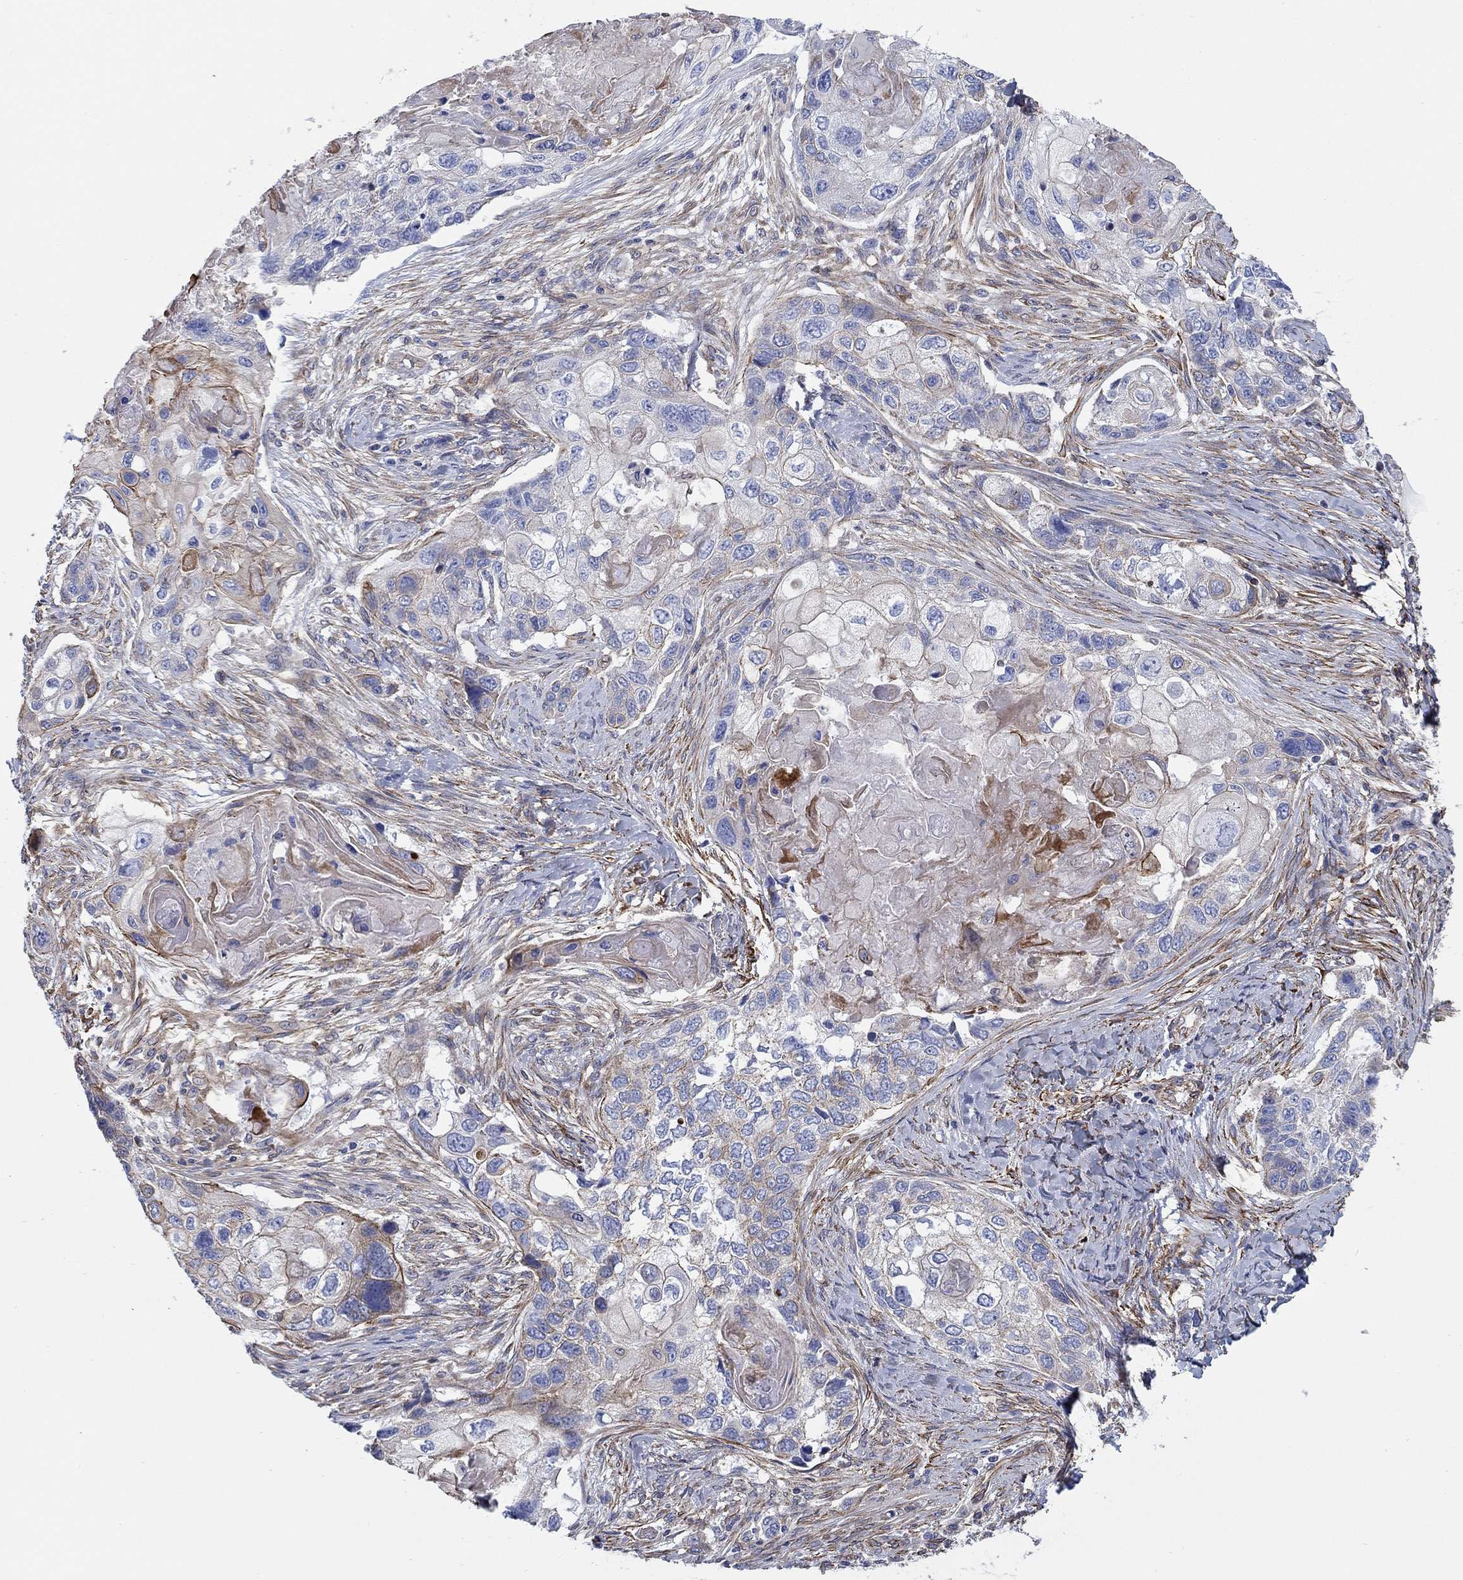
{"staining": {"intensity": "weak", "quantity": "<25%", "location": "cytoplasmic/membranous"}, "tissue": "lung cancer", "cell_type": "Tumor cells", "image_type": "cancer", "snomed": [{"axis": "morphology", "description": "Normal tissue, NOS"}, {"axis": "morphology", "description": "Squamous cell carcinoma, NOS"}, {"axis": "topography", "description": "Bronchus"}, {"axis": "topography", "description": "Lung"}], "caption": "Protein analysis of lung cancer (squamous cell carcinoma) shows no significant positivity in tumor cells.", "gene": "FMN1", "patient": {"sex": "male", "age": 69}}